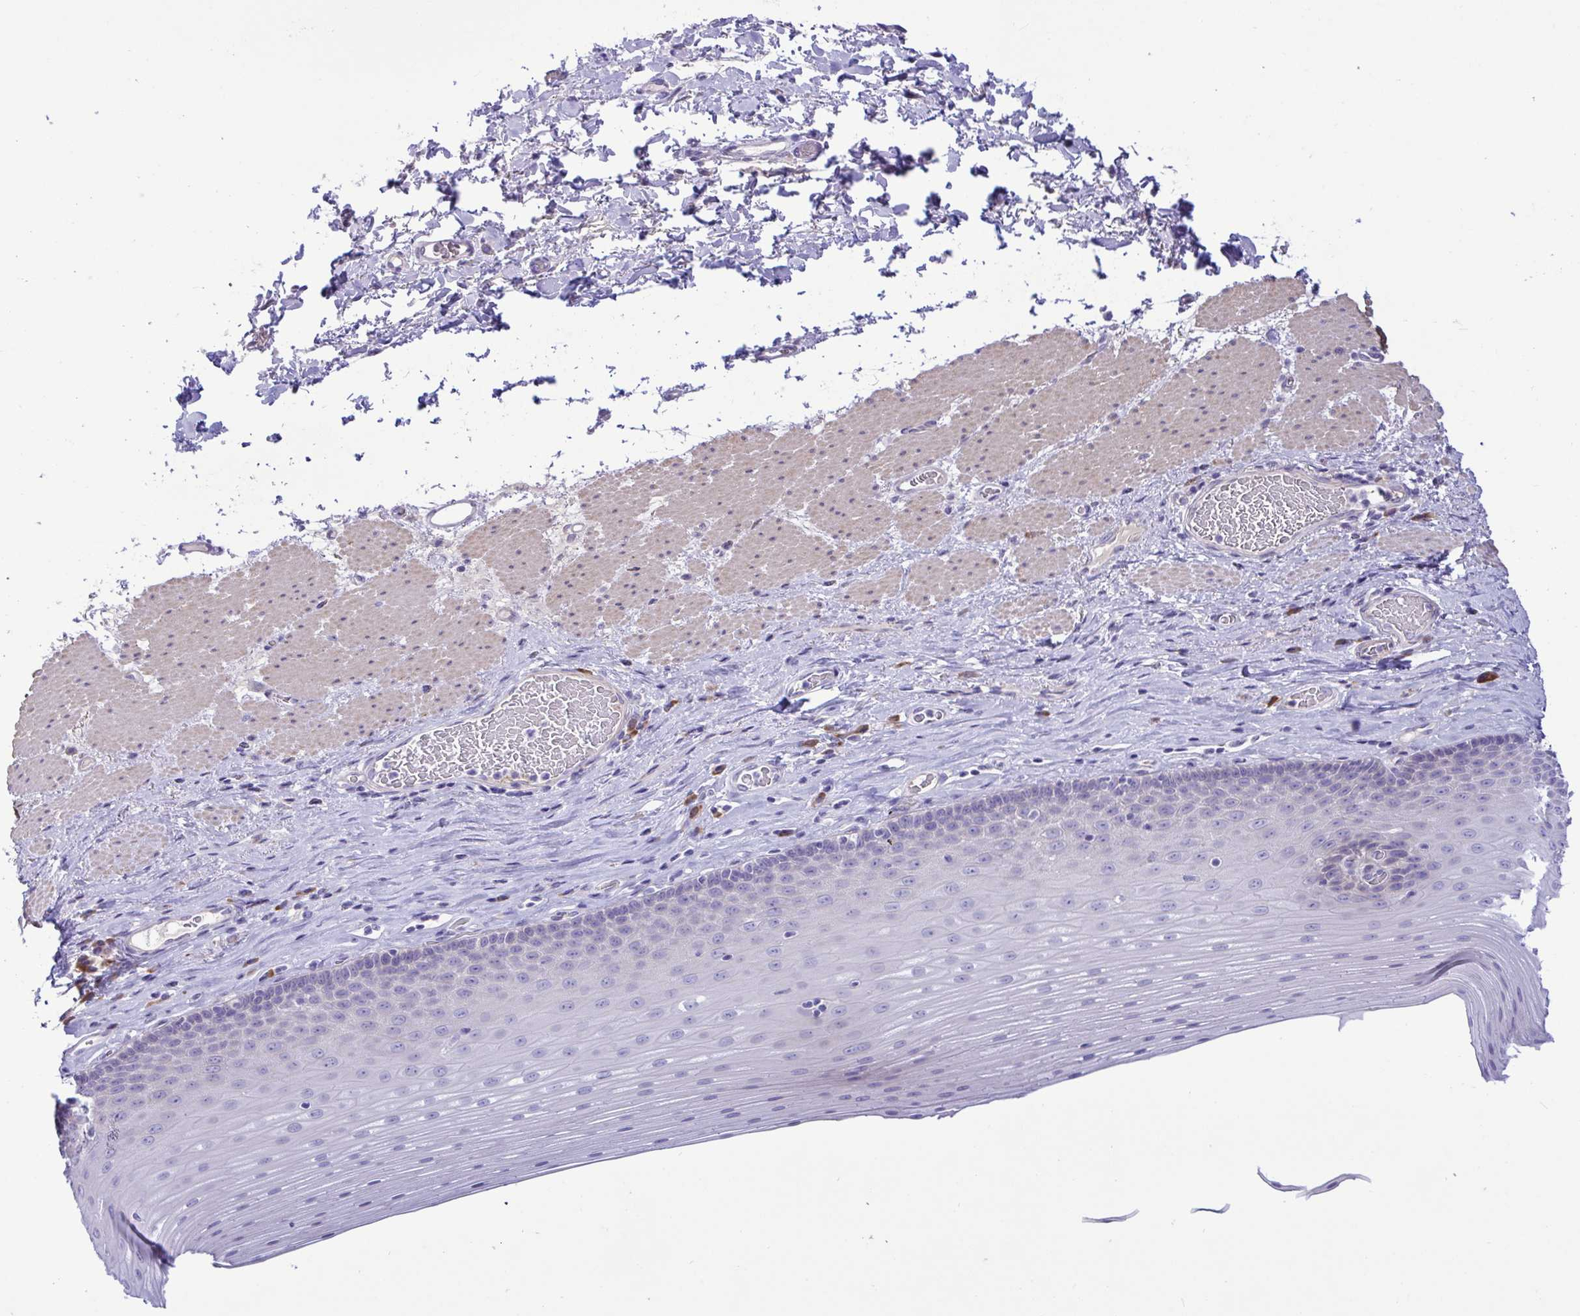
{"staining": {"intensity": "negative", "quantity": "none", "location": "none"}, "tissue": "esophagus", "cell_type": "Squamous epithelial cells", "image_type": "normal", "snomed": [{"axis": "morphology", "description": "Normal tissue, NOS"}, {"axis": "topography", "description": "Esophagus"}], "caption": "Esophagus was stained to show a protein in brown. There is no significant positivity in squamous epithelial cells. (DAB (3,3'-diaminobenzidine) immunohistochemistry (IHC), high magnification).", "gene": "FAM86B1", "patient": {"sex": "male", "age": 62}}